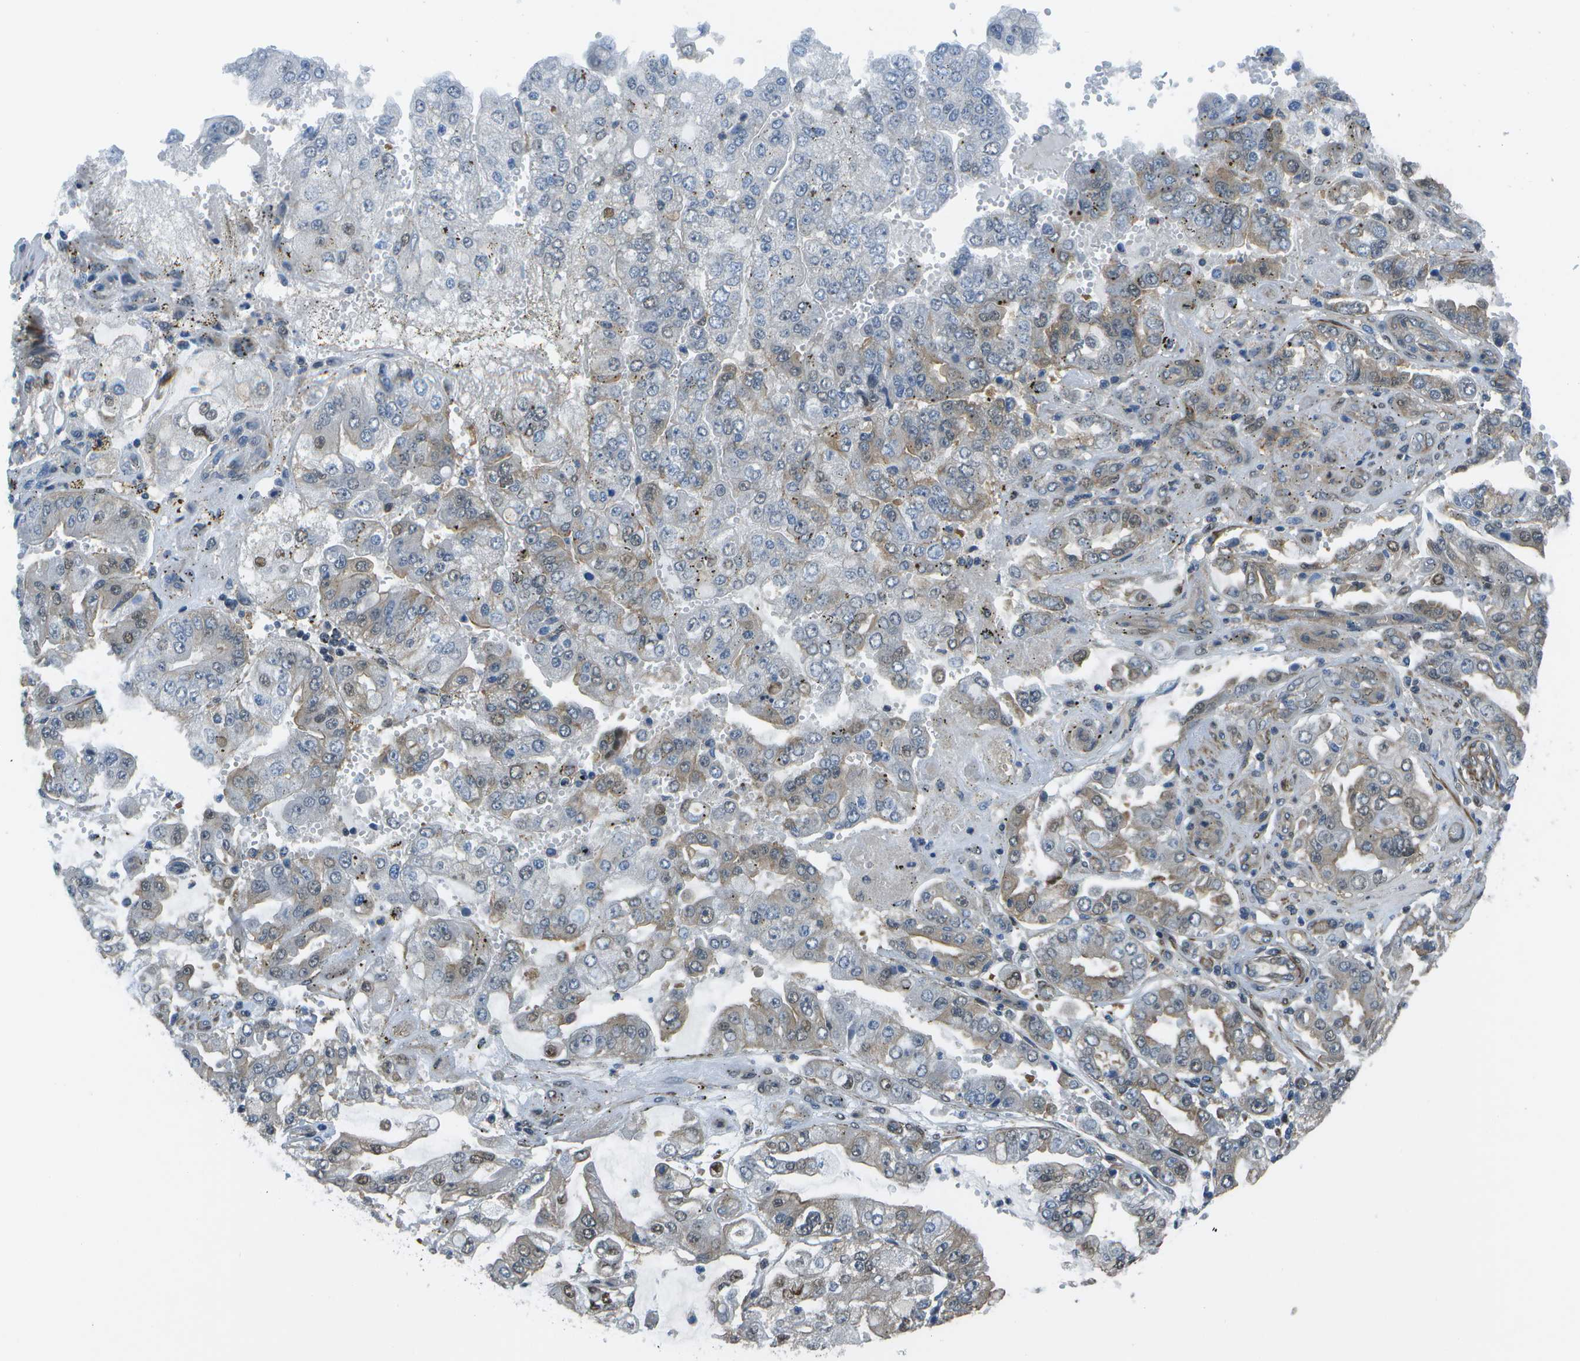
{"staining": {"intensity": "weak", "quantity": "25%-75%", "location": "cytoplasmic/membranous,nuclear"}, "tissue": "stomach cancer", "cell_type": "Tumor cells", "image_type": "cancer", "snomed": [{"axis": "morphology", "description": "Adenocarcinoma, NOS"}, {"axis": "topography", "description": "Stomach"}], "caption": "About 25%-75% of tumor cells in stomach adenocarcinoma exhibit weak cytoplasmic/membranous and nuclear protein staining as visualized by brown immunohistochemical staining.", "gene": "ENPP5", "patient": {"sex": "male", "age": 76}}